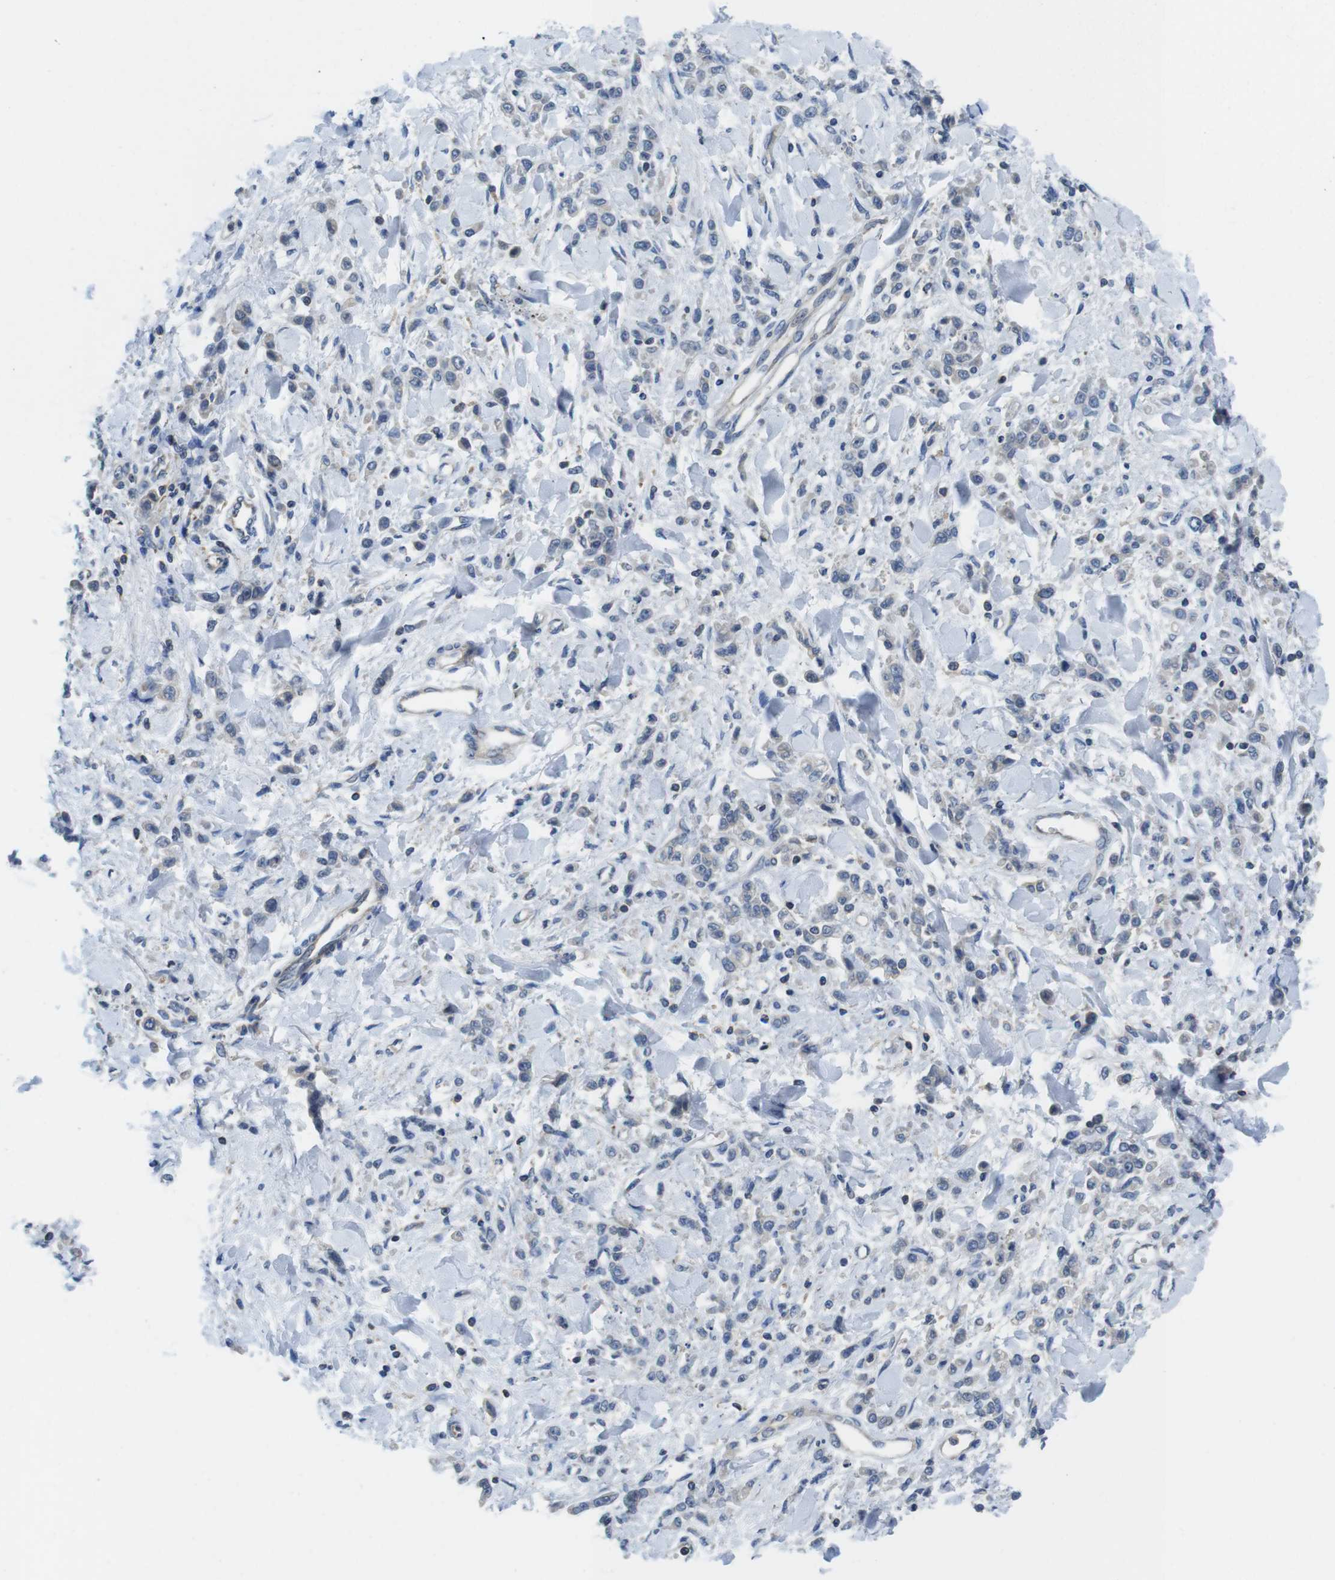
{"staining": {"intensity": "negative", "quantity": "none", "location": "none"}, "tissue": "stomach cancer", "cell_type": "Tumor cells", "image_type": "cancer", "snomed": [{"axis": "morphology", "description": "Normal tissue, NOS"}, {"axis": "morphology", "description": "Adenocarcinoma, NOS"}, {"axis": "topography", "description": "Stomach"}], "caption": "Human stomach cancer stained for a protein using immunohistochemistry (IHC) shows no staining in tumor cells.", "gene": "PIK3CD", "patient": {"sex": "male", "age": 82}}